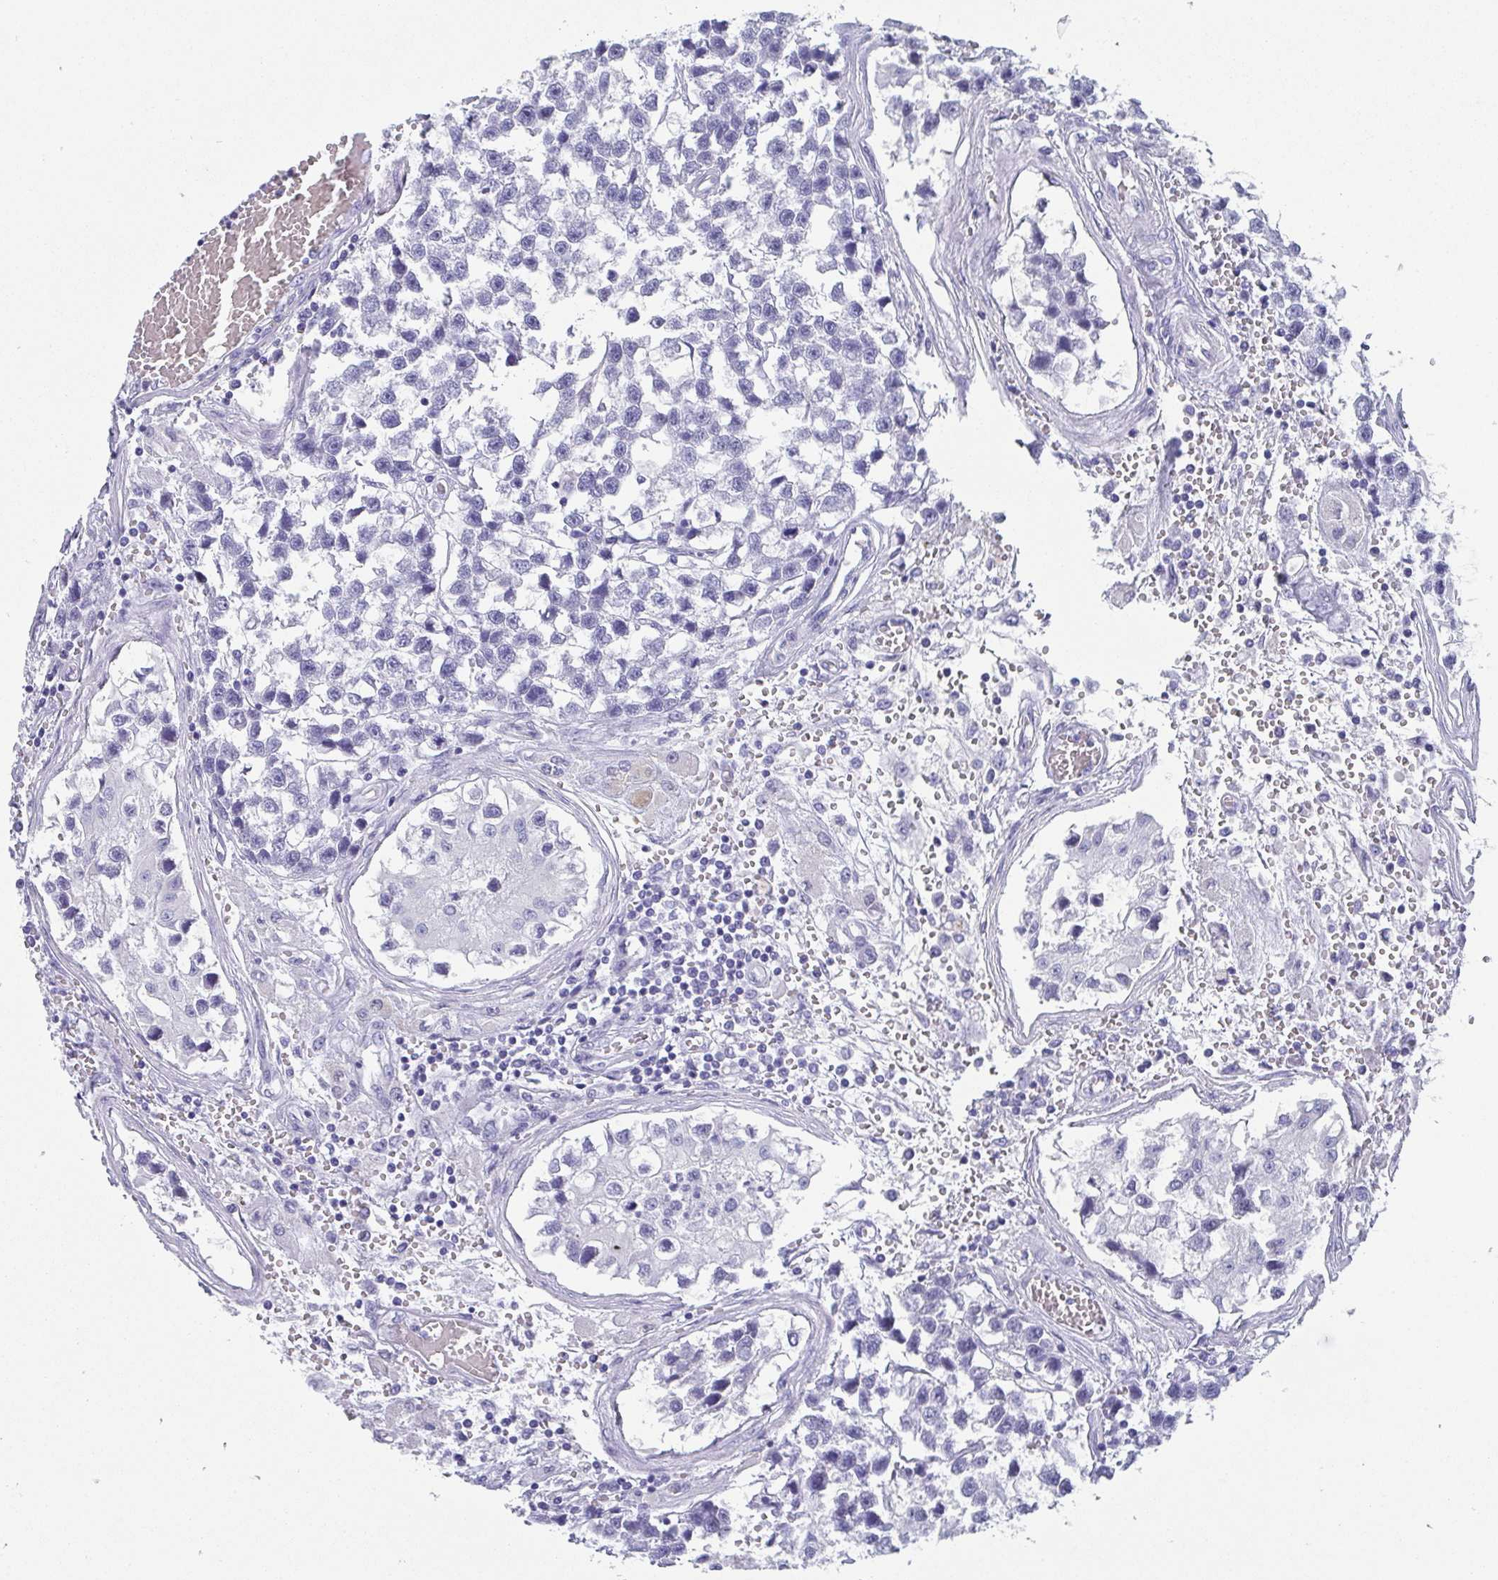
{"staining": {"intensity": "negative", "quantity": "none", "location": "none"}, "tissue": "testis cancer", "cell_type": "Tumor cells", "image_type": "cancer", "snomed": [{"axis": "morphology", "description": "Seminoma, NOS"}, {"axis": "topography", "description": "Testis"}], "caption": "This is an immunohistochemistry micrograph of human testis cancer. There is no positivity in tumor cells.", "gene": "SCGN", "patient": {"sex": "male", "age": 26}}